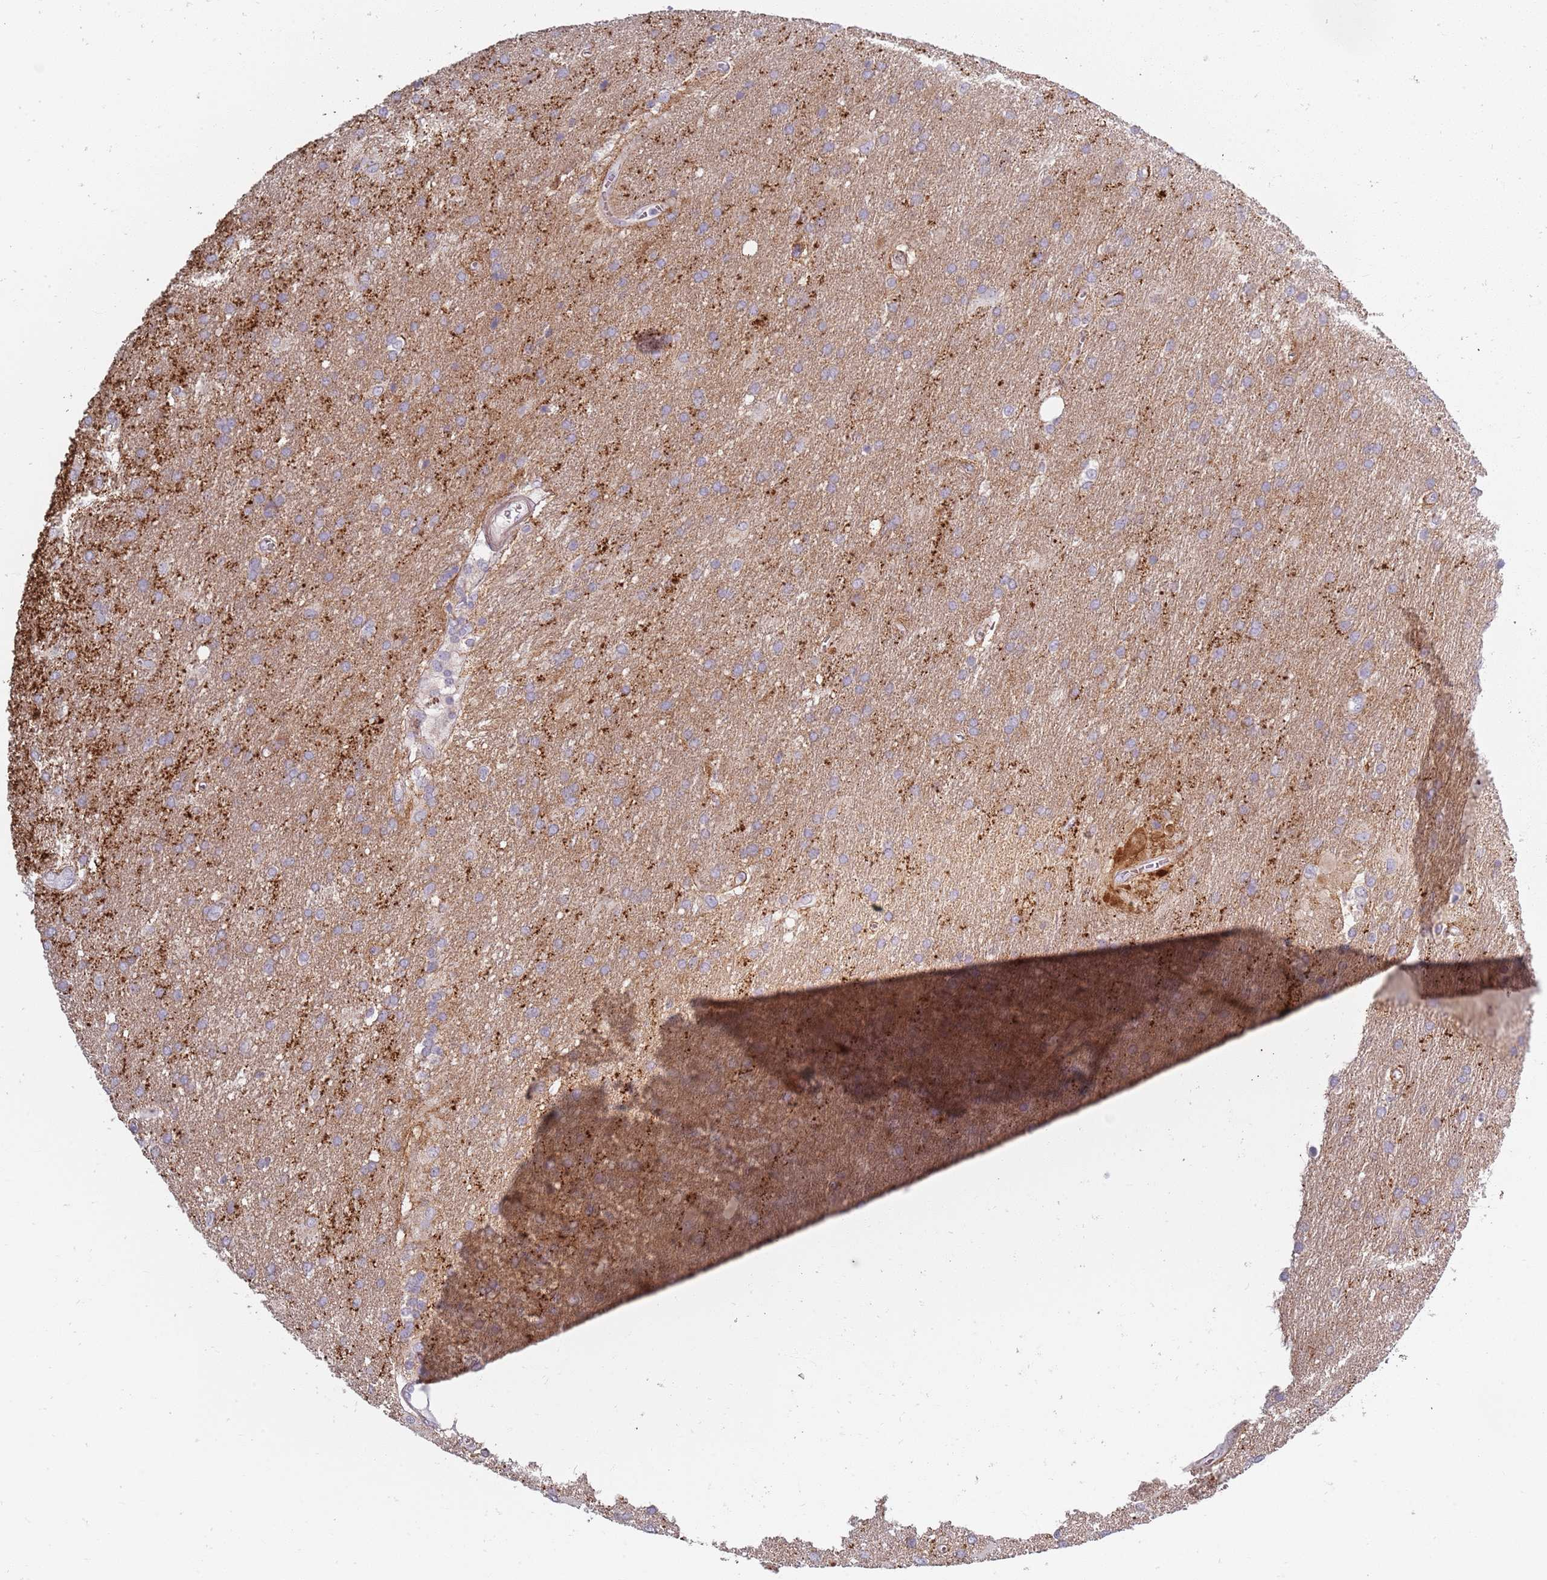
{"staining": {"intensity": "negative", "quantity": "none", "location": "none"}, "tissue": "glioma", "cell_type": "Tumor cells", "image_type": "cancer", "snomed": [{"axis": "morphology", "description": "Glioma, malignant, Low grade"}, {"axis": "topography", "description": "Brain"}], "caption": "The micrograph displays no staining of tumor cells in malignant glioma (low-grade).", "gene": "SYNGR3", "patient": {"sex": "male", "age": 66}}